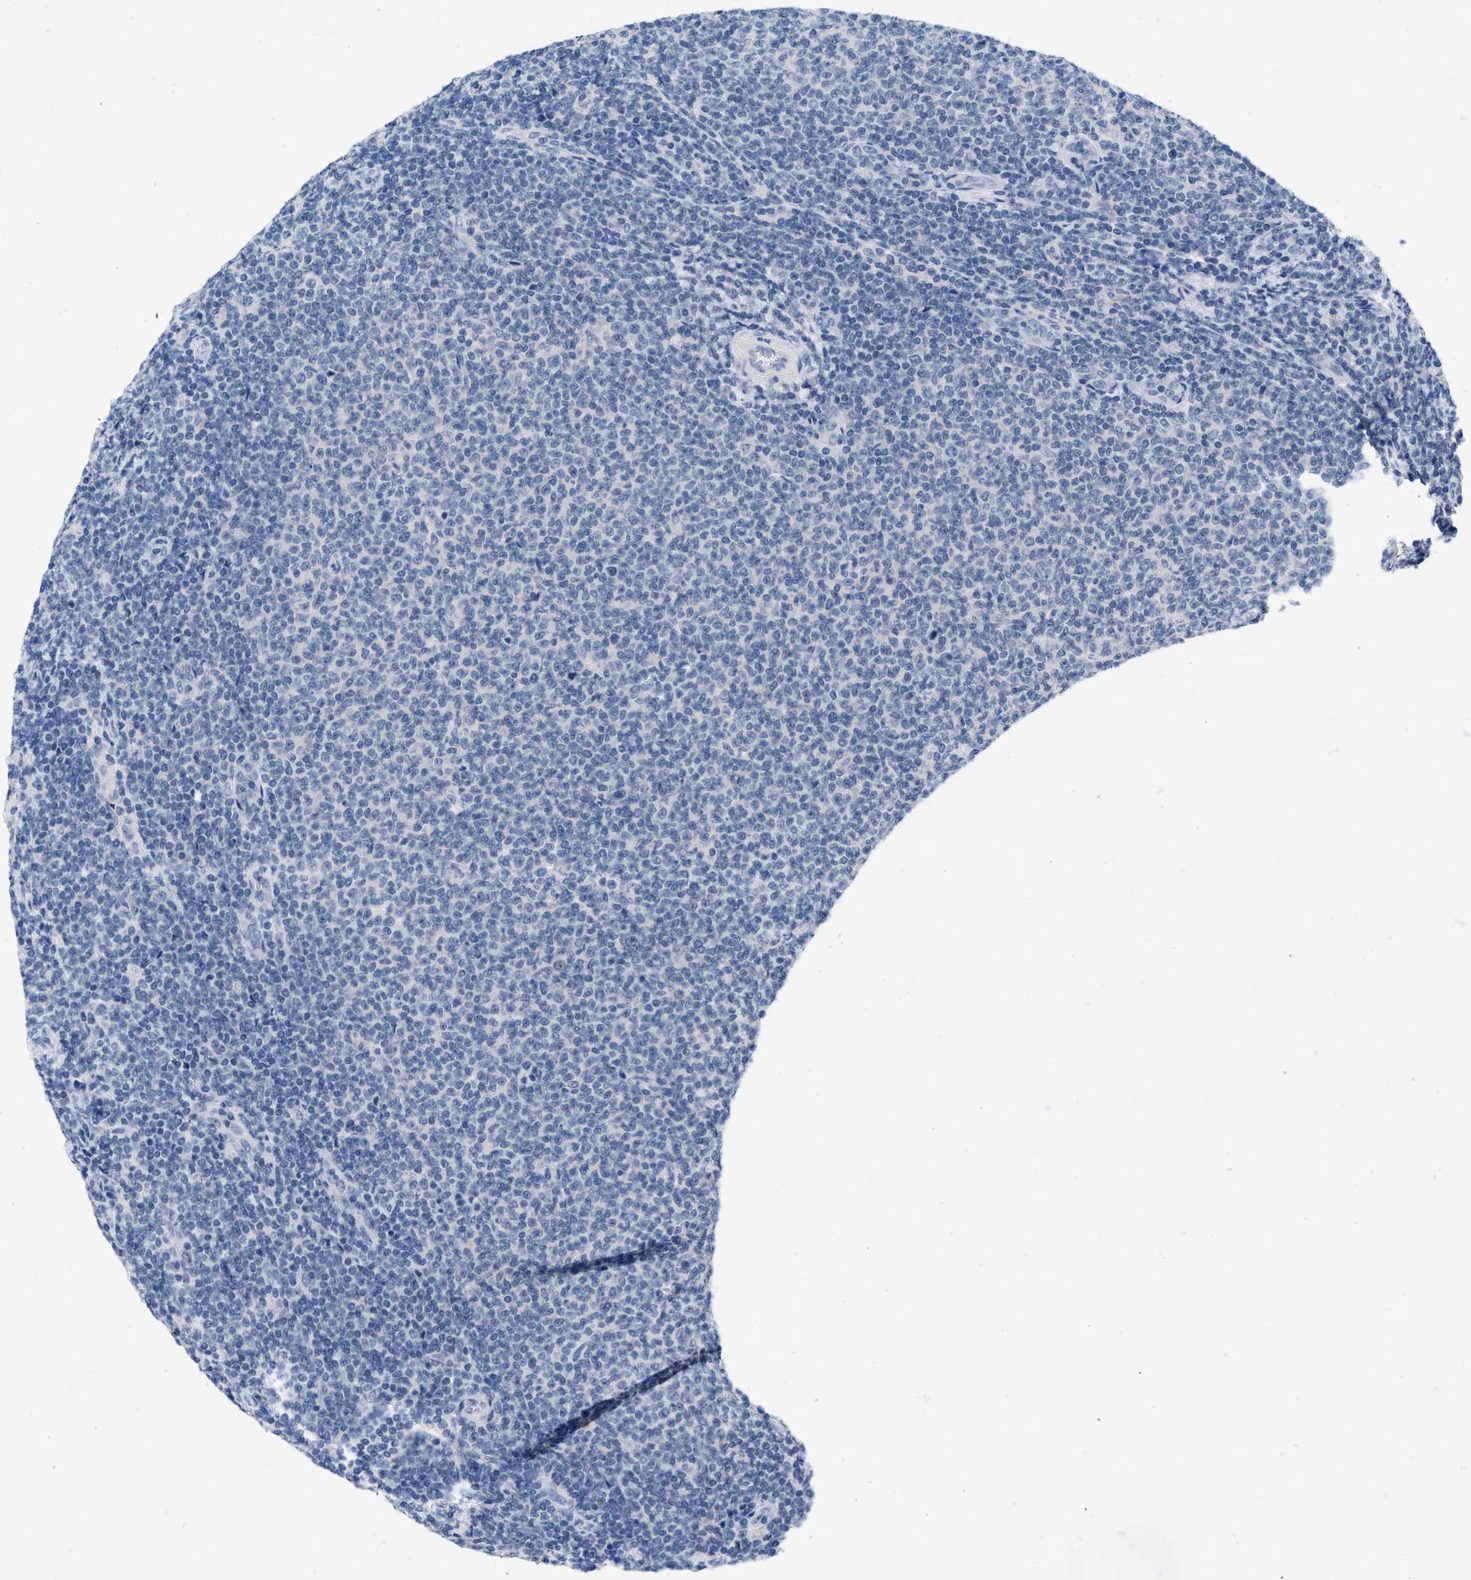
{"staining": {"intensity": "negative", "quantity": "none", "location": "none"}, "tissue": "lymphoma", "cell_type": "Tumor cells", "image_type": "cancer", "snomed": [{"axis": "morphology", "description": "Malignant lymphoma, non-Hodgkin's type, Low grade"}, {"axis": "topography", "description": "Lymph node"}], "caption": "The histopathology image displays no staining of tumor cells in malignant lymphoma, non-Hodgkin's type (low-grade). Brightfield microscopy of IHC stained with DAB (brown) and hematoxylin (blue), captured at high magnification.", "gene": "PYY", "patient": {"sex": "male", "age": 66}}